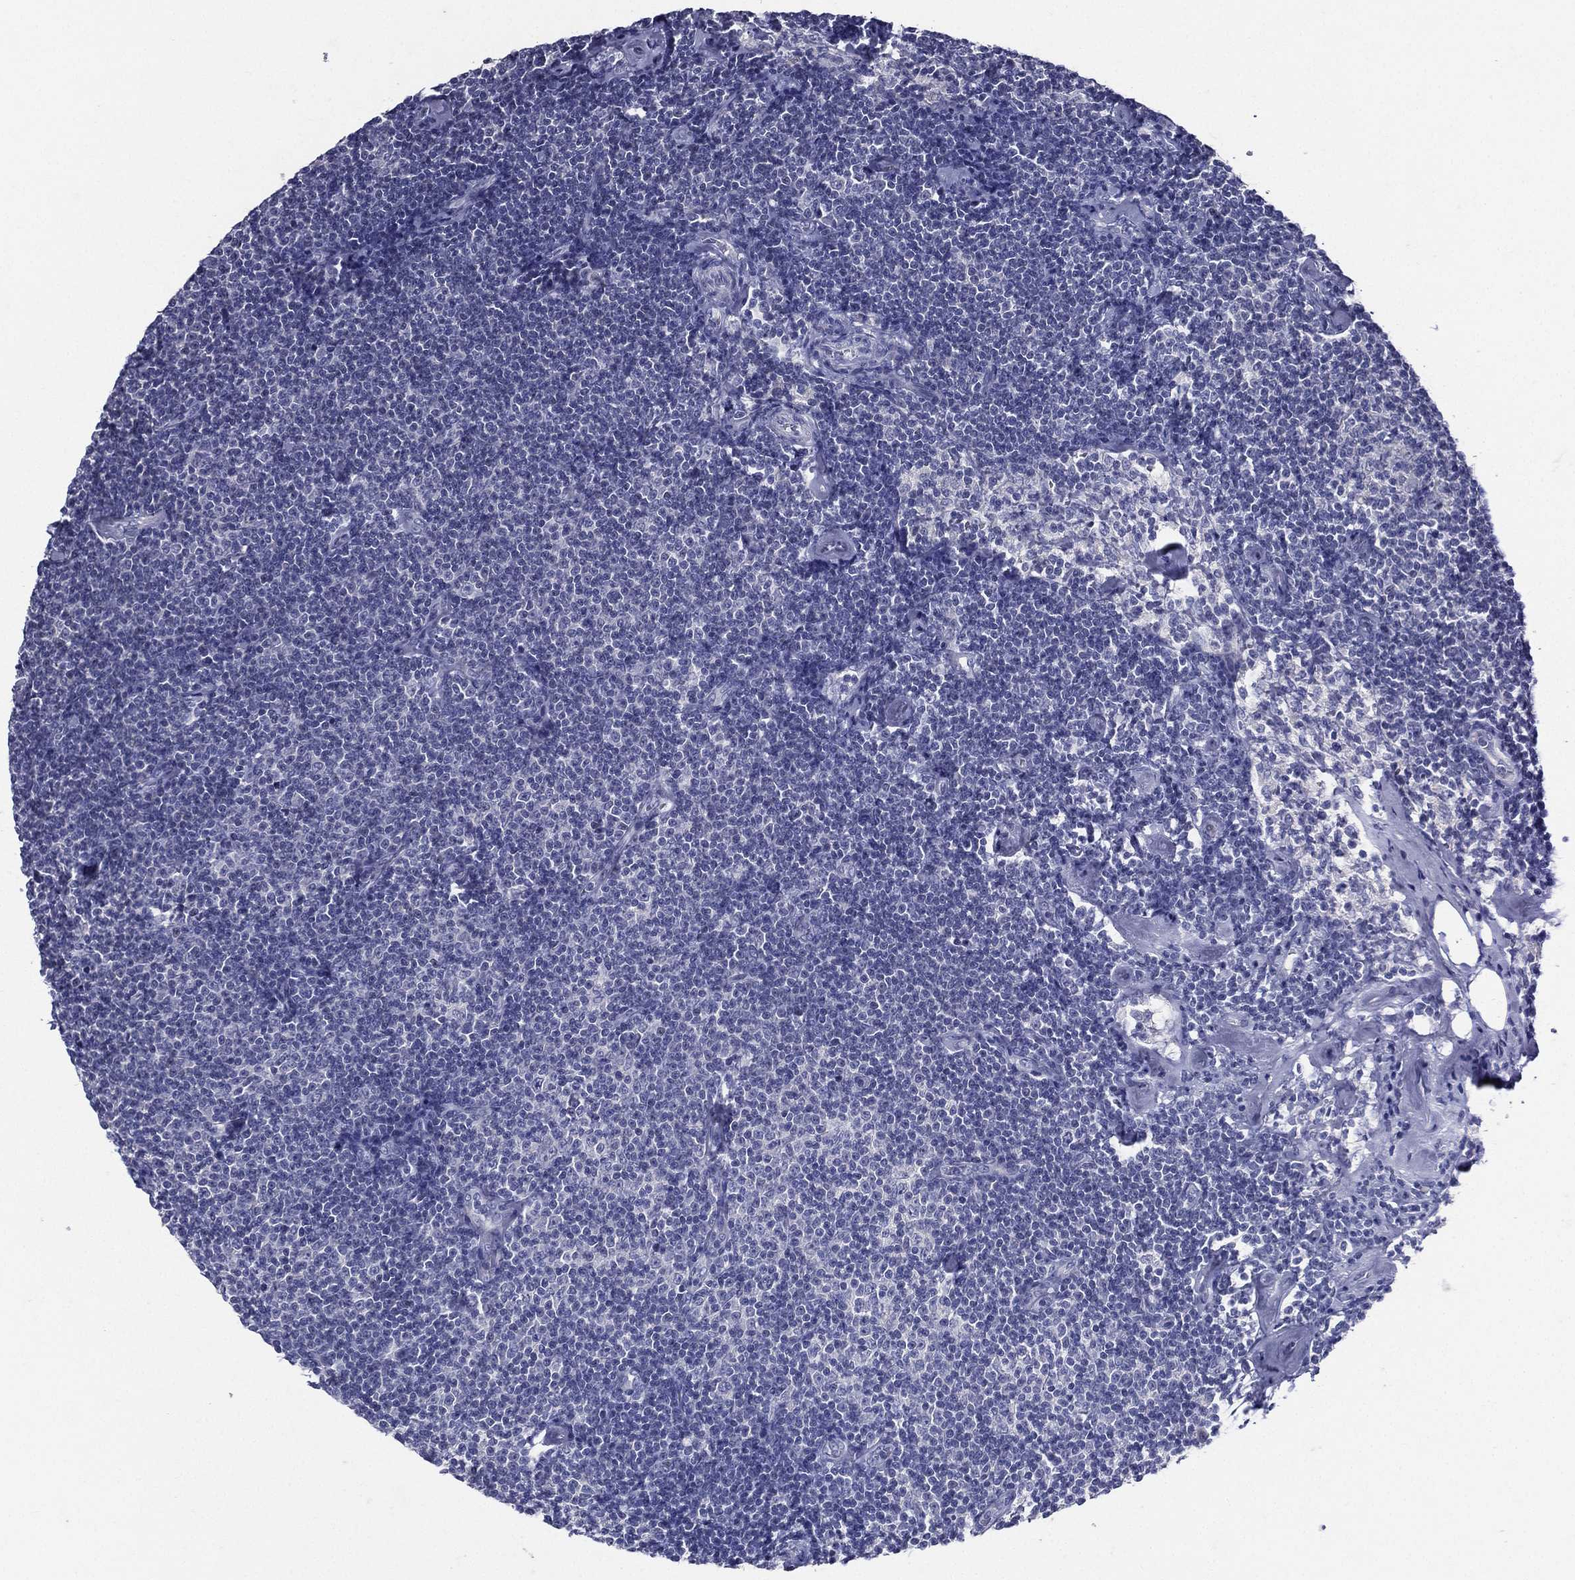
{"staining": {"intensity": "negative", "quantity": "none", "location": "none"}, "tissue": "lymphoma", "cell_type": "Tumor cells", "image_type": "cancer", "snomed": [{"axis": "morphology", "description": "Malignant lymphoma, non-Hodgkin's type, Low grade"}, {"axis": "topography", "description": "Lymph node"}], "caption": "This is an immunohistochemistry micrograph of human malignant lymphoma, non-Hodgkin's type (low-grade). There is no staining in tumor cells.", "gene": "TGM1", "patient": {"sex": "male", "age": 81}}